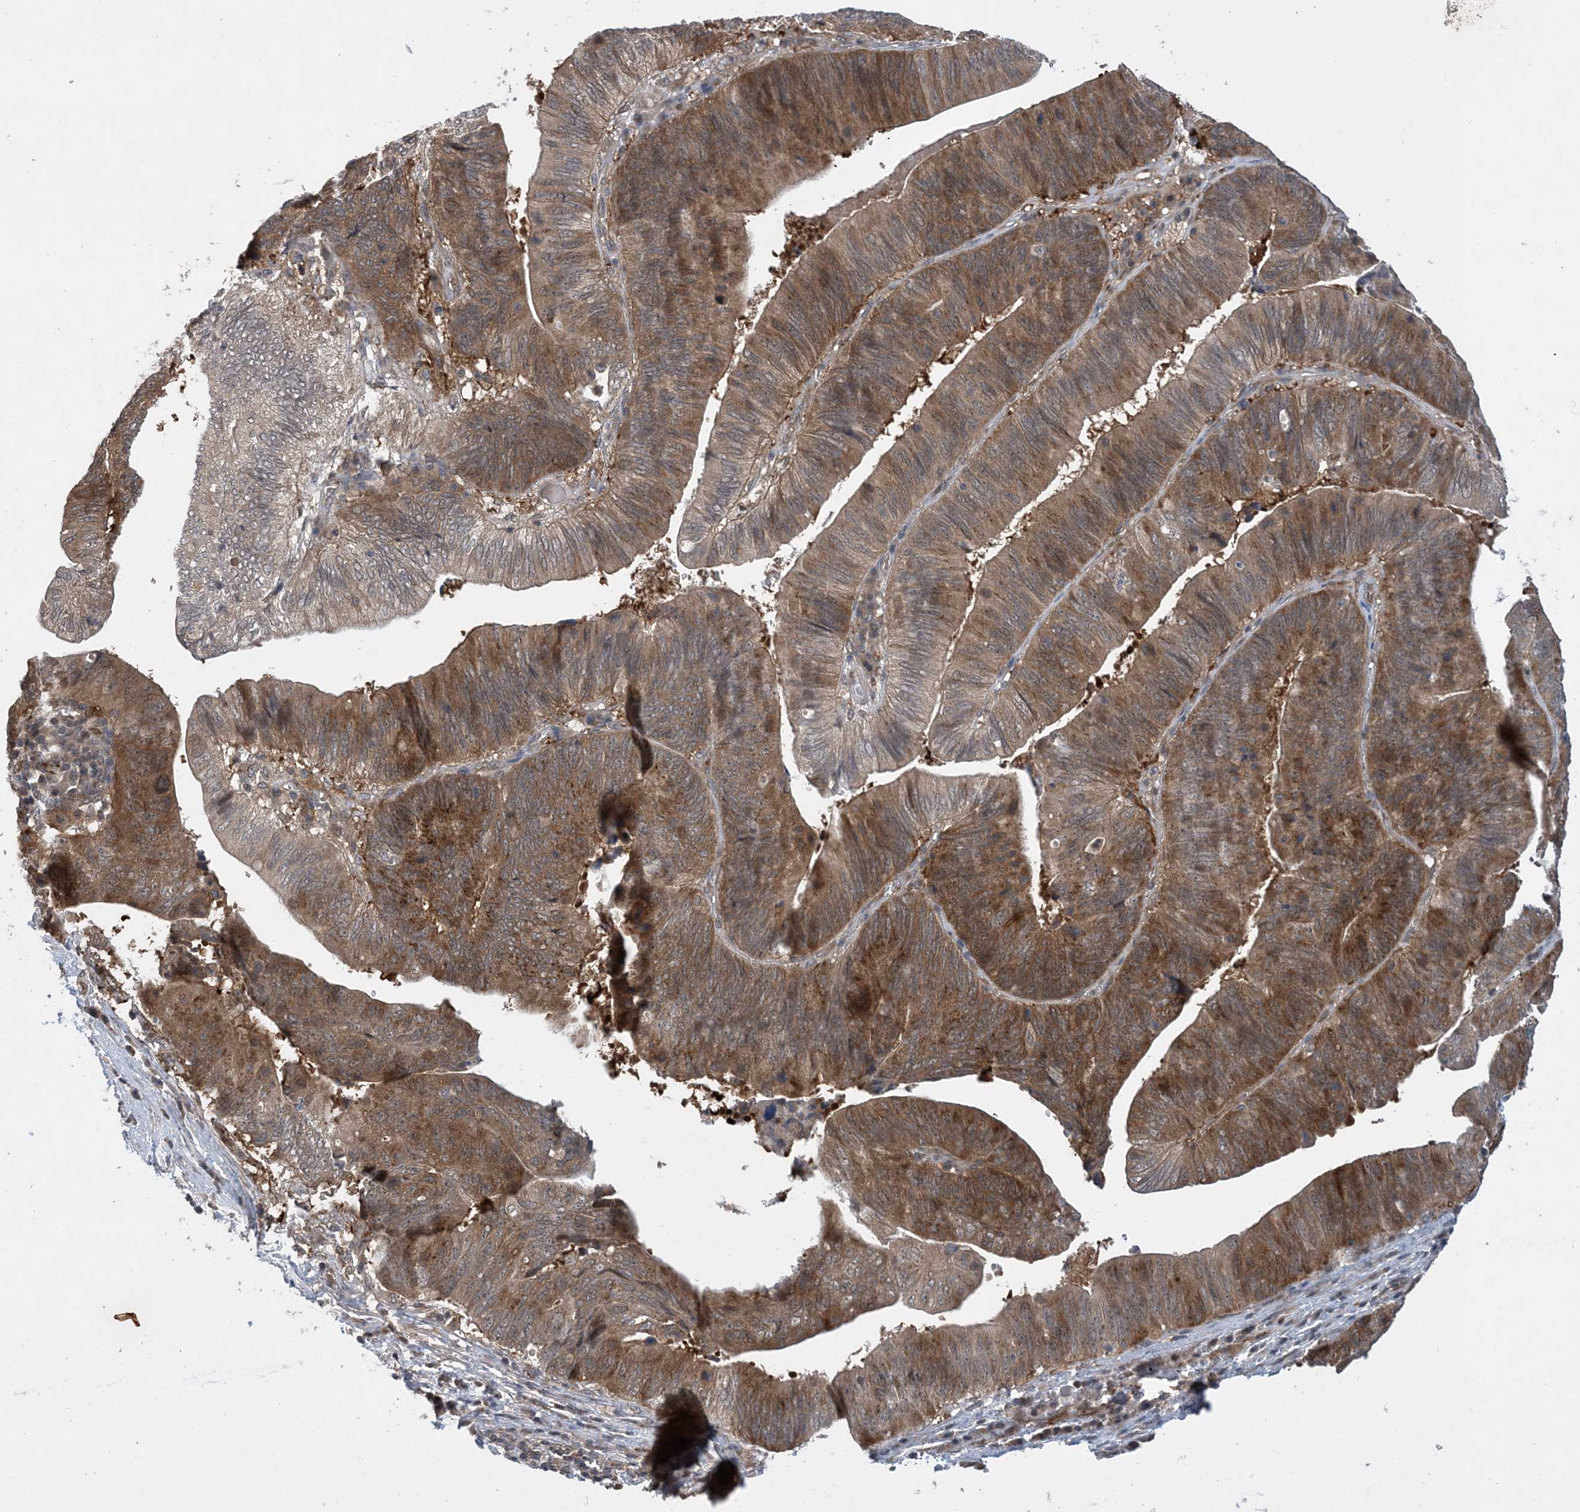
{"staining": {"intensity": "strong", "quantity": ">75%", "location": "cytoplasmic/membranous"}, "tissue": "pancreatic cancer", "cell_type": "Tumor cells", "image_type": "cancer", "snomed": [{"axis": "morphology", "description": "Adenocarcinoma, NOS"}, {"axis": "topography", "description": "Pancreas"}], "caption": "A brown stain labels strong cytoplasmic/membranous staining of a protein in human adenocarcinoma (pancreatic) tumor cells.", "gene": "TINAG", "patient": {"sex": "male", "age": 63}}